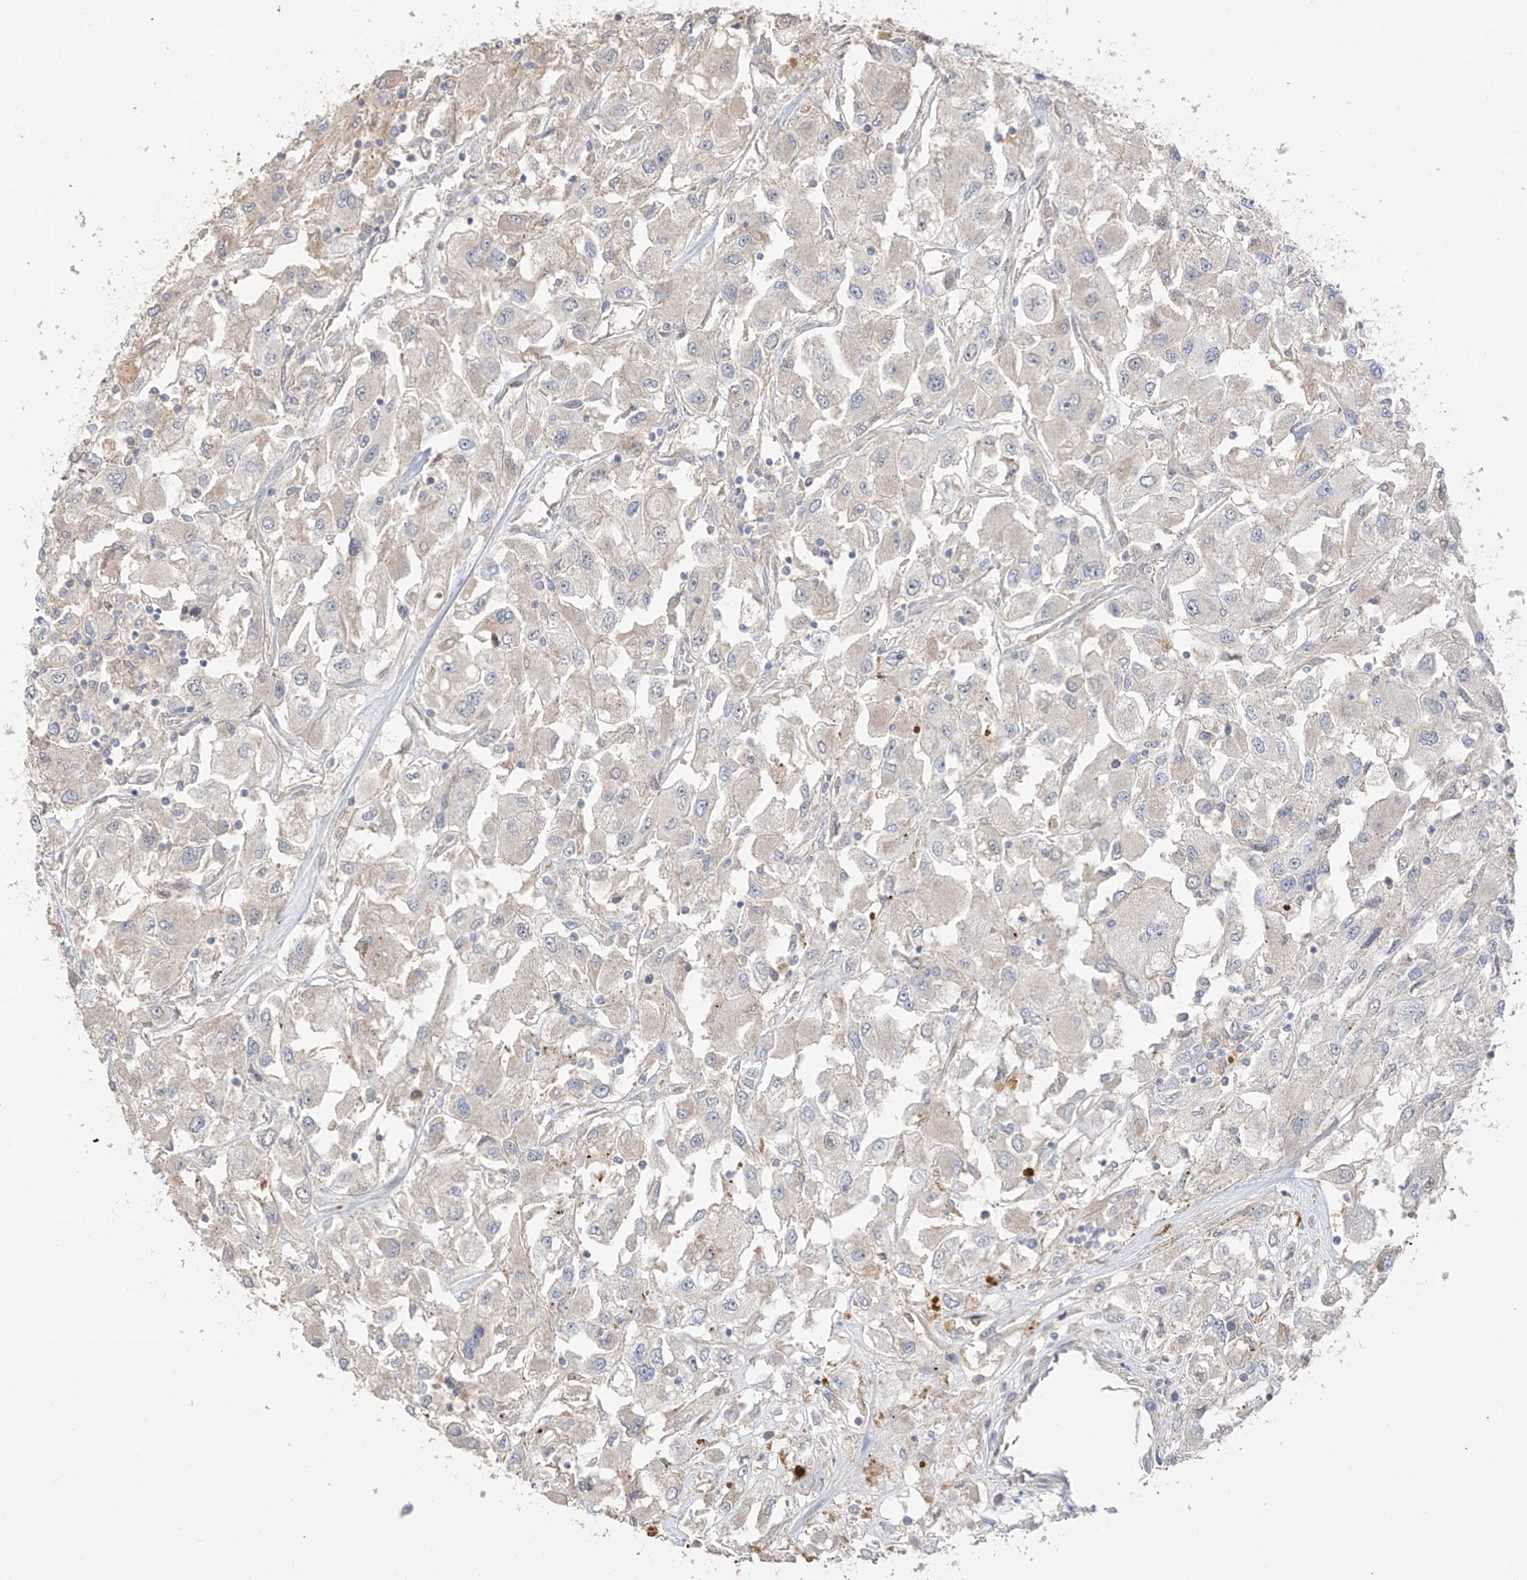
{"staining": {"intensity": "negative", "quantity": "none", "location": "none"}, "tissue": "renal cancer", "cell_type": "Tumor cells", "image_type": "cancer", "snomed": [{"axis": "morphology", "description": "Adenocarcinoma, NOS"}, {"axis": "topography", "description": "Kidney"}], "caption": "Immunohistochemistry (IHC) histopathology image of renal cancer (adenocarcinoma) stained for a protein (brown), which exhibits no staining in tumor cells.", "gene": "CAPN13", "patient": {"sex": "female", "age": 52}}